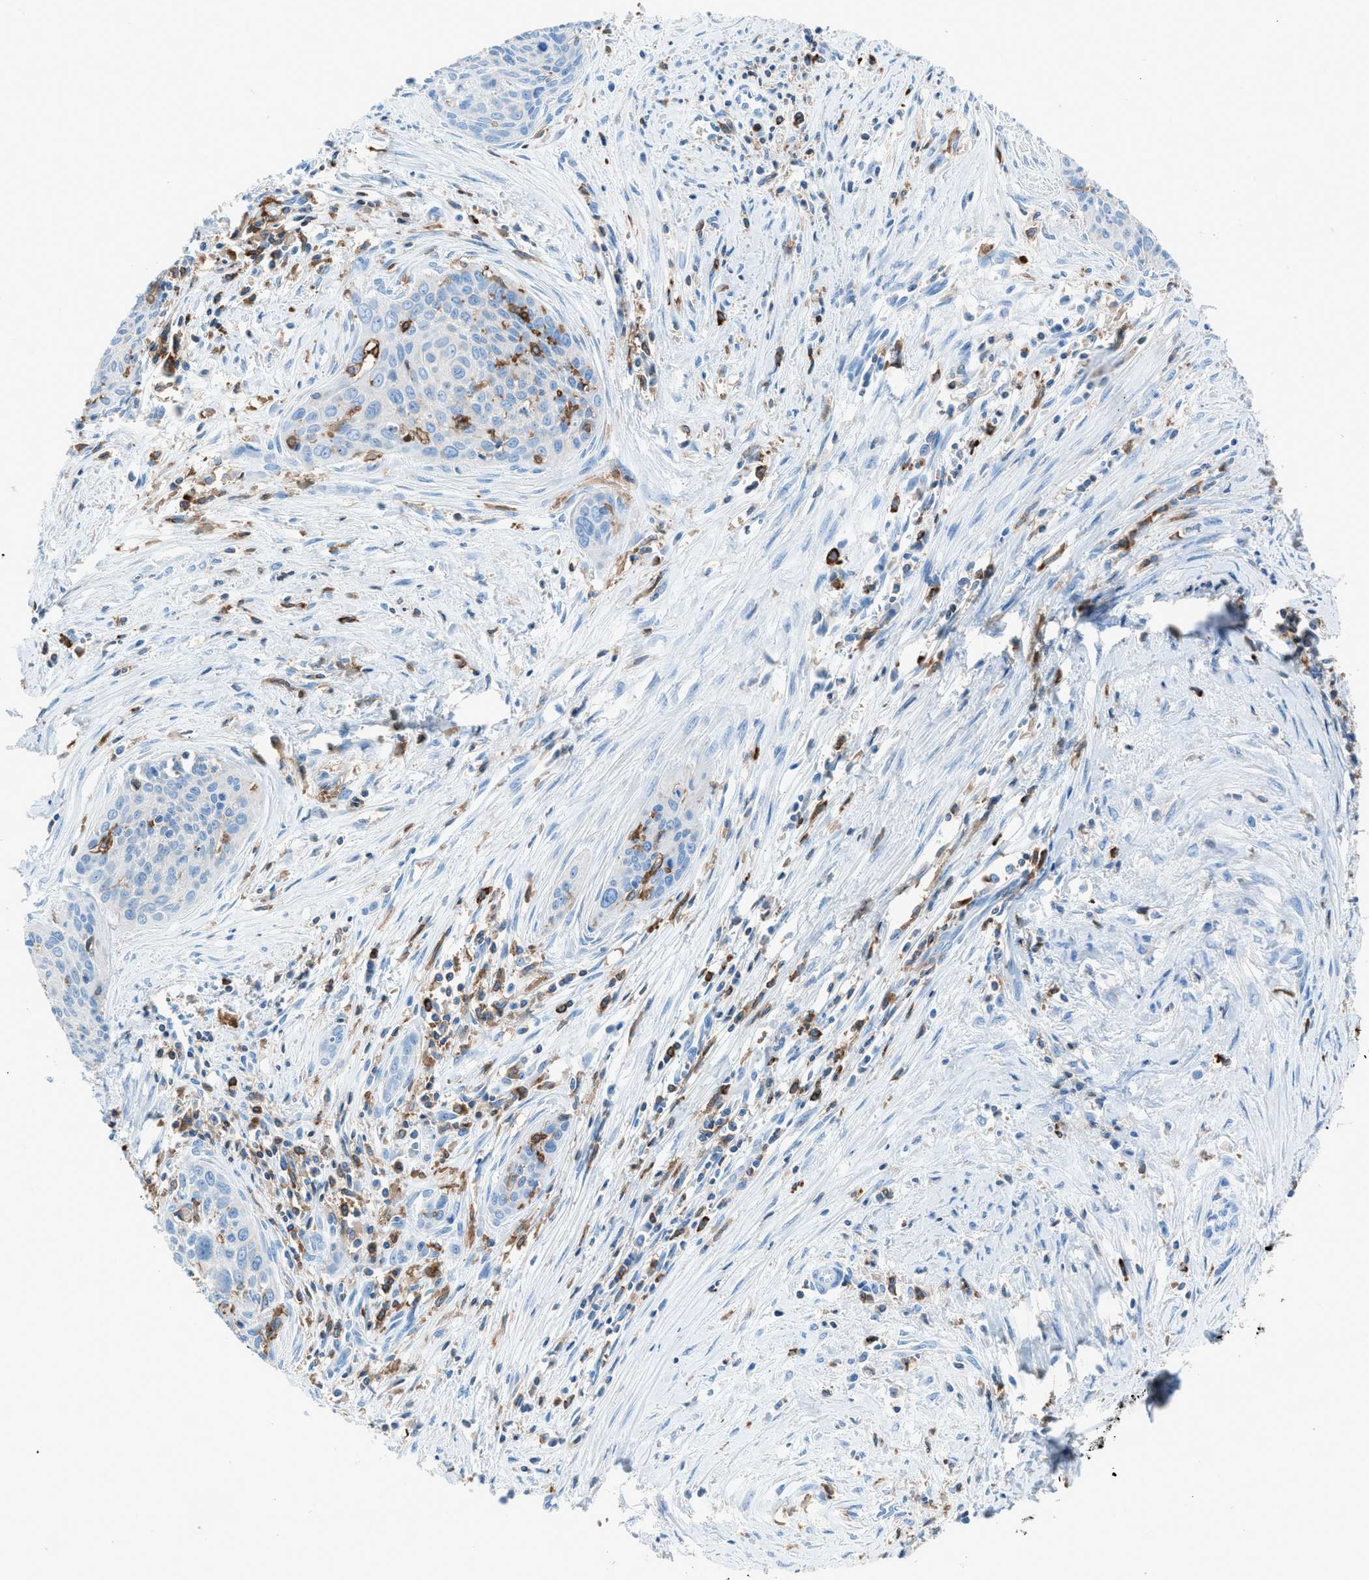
{"staining": {"intensity": "negative", "quantity": "none", "location": "none"}, "tissue": "cervical cancer", "cell_type": "Tumor cells", "image_type": "cancer", "snomed": [{"axis": "morphology", "description": "Squamous cell carcinoma, NOS"}, {"axis": "topography", "description": "Cervix"}], "caption": "A high-resolution photomicrograph shows immunohistochemistry (IHC) staining of cervical cancer (squamous cell carcinoma), which reveals no significant expression in tumor cells.", "gene": "ITGB2", "patient": {"sex": "female", "age": 55}}